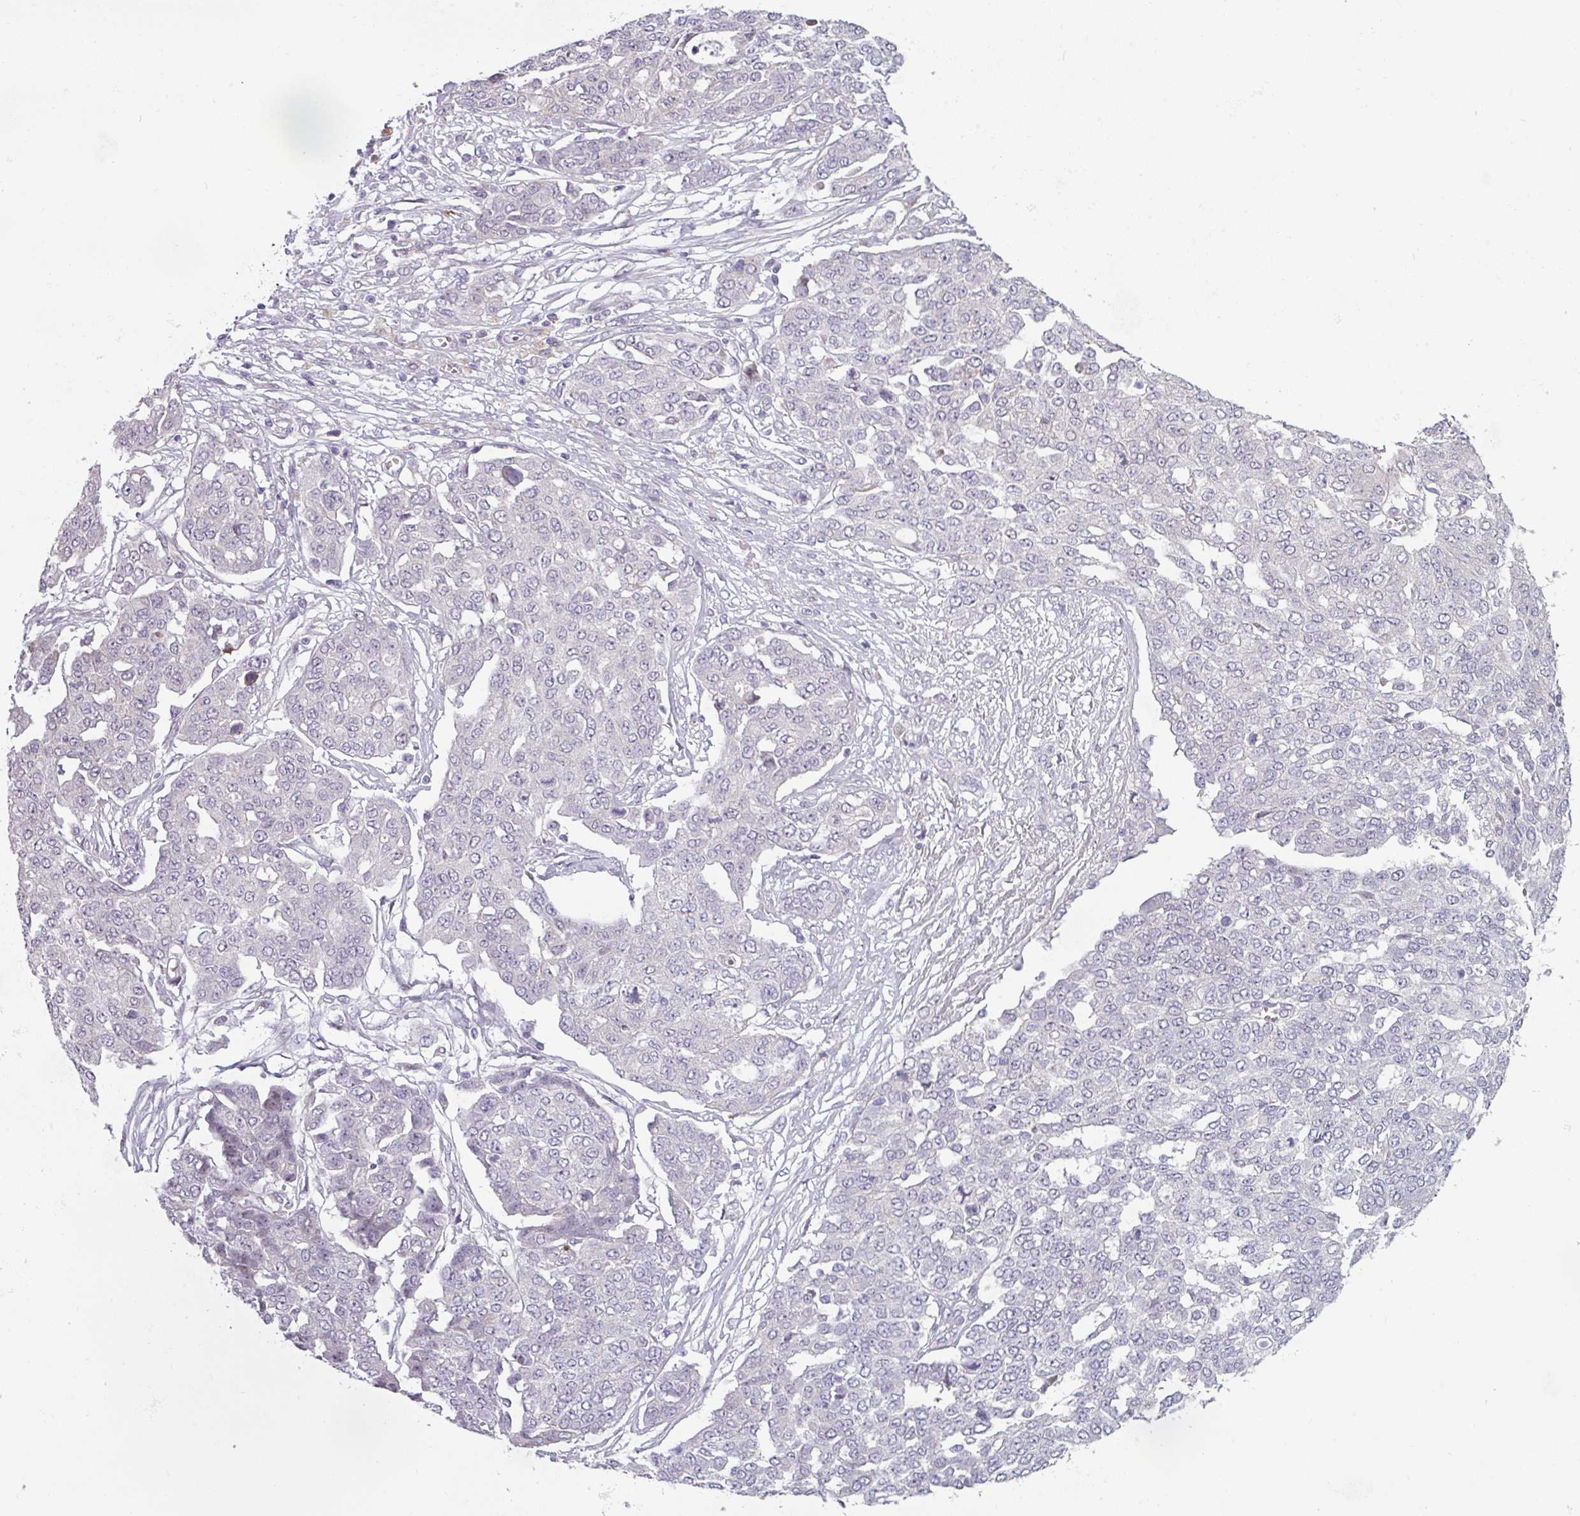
{"staining": {"intensity": "negative", "quantity": "none", "location": "none"}, "tissue": "ovarian cancer", "cell_type": "Tumor cells", "image_type": "cancer", "snomed": [{"axis": "morphology", "description": "Cystadenocarcinoma, serous, NOS"}, {"axis": "topography", "description": "Soft tissue"}, {"axis": "topography", "description": "Ovary"}], "caption": "Serous cystadenocarcinoma (ovarian) was stained to show a protein in brown. There is no significant expression in tumor cells.", "gene": "C2orf16", "patient": {"sex": "female", "age": 57}}